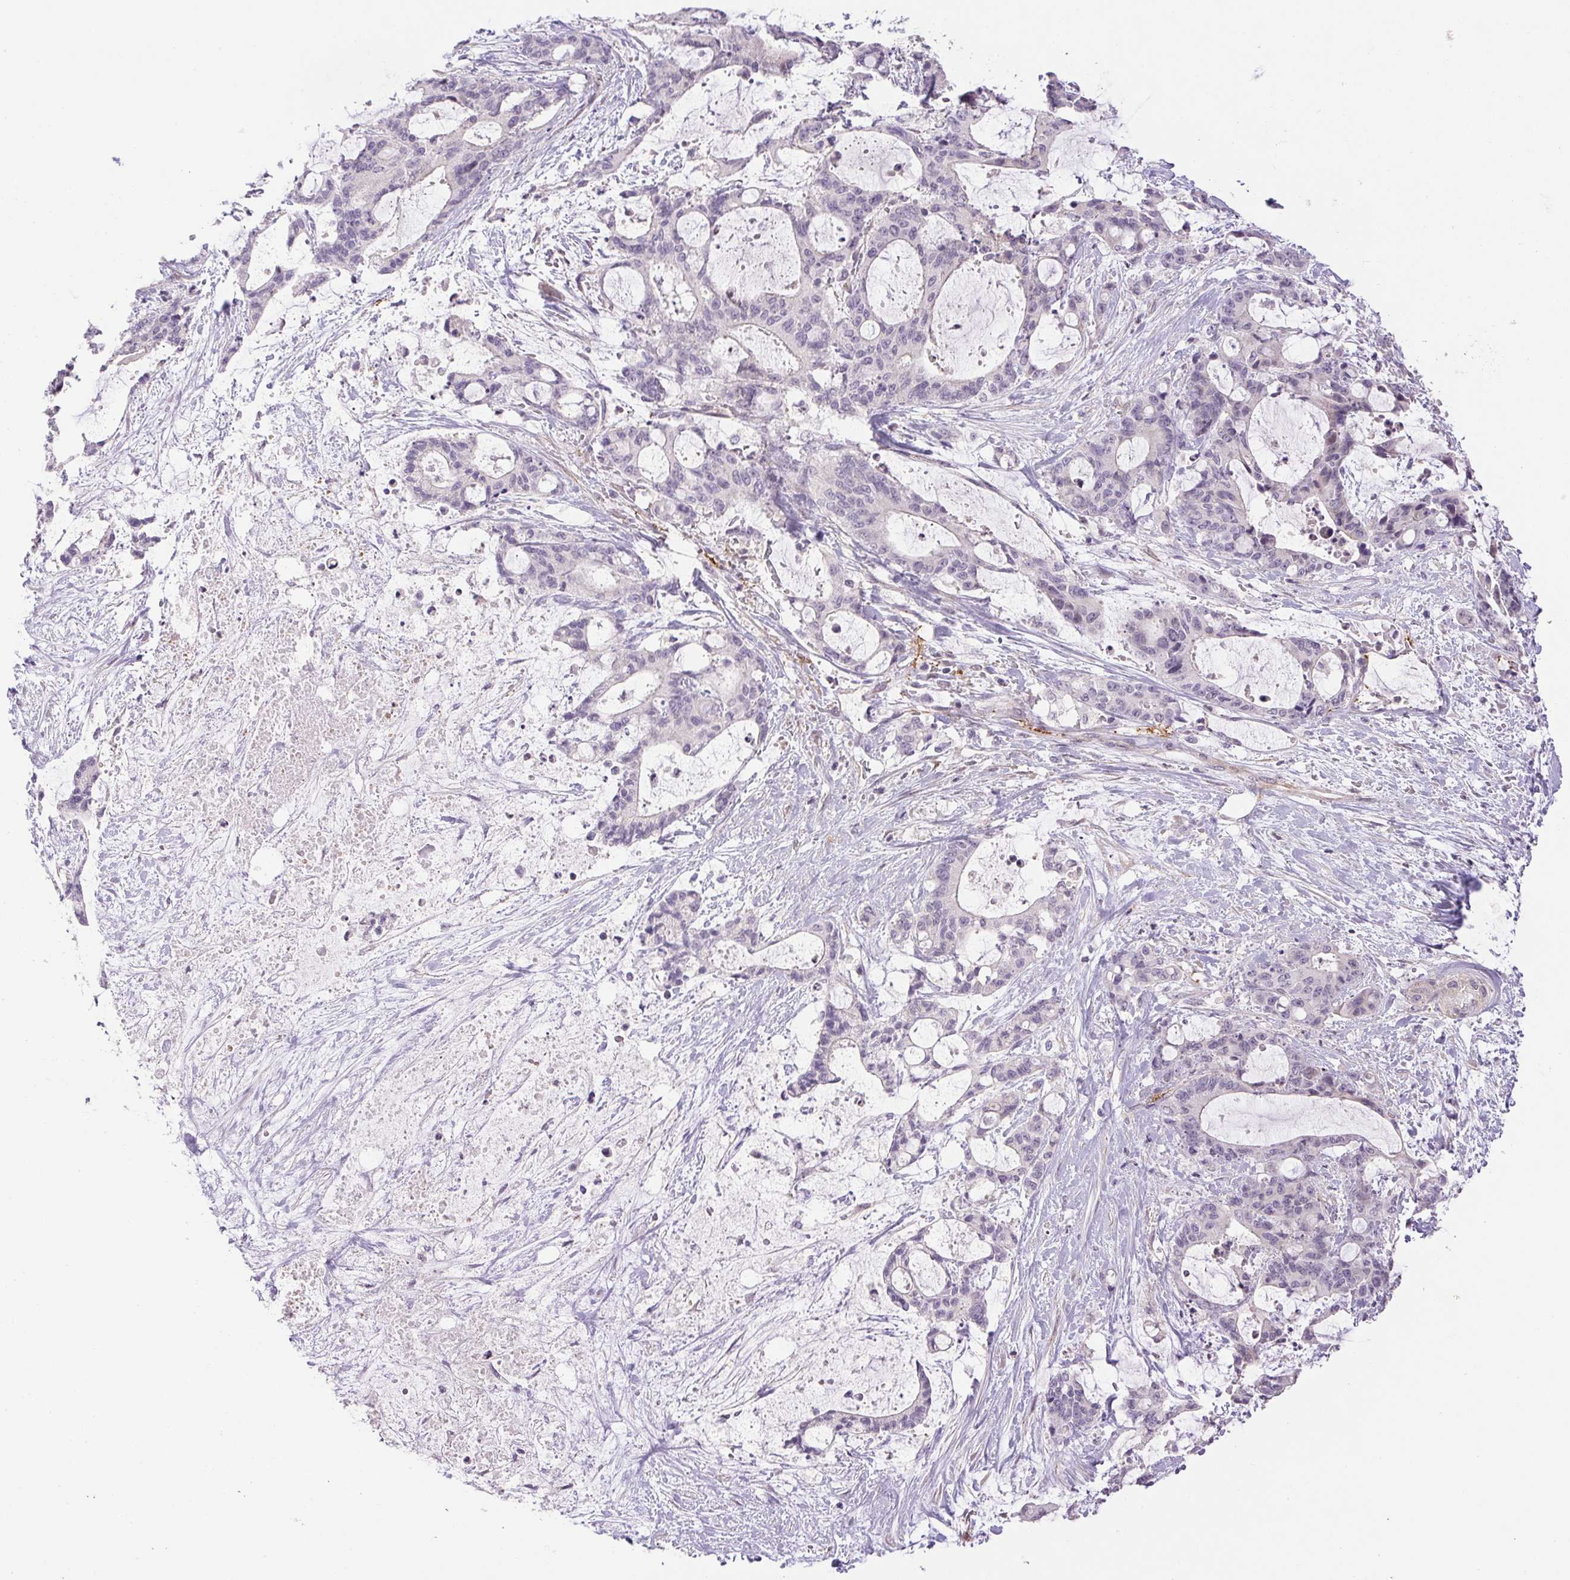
{"staining": {"intensity": "negative", "quantity": "none", "location": "none"}, "tissue": "liver cancer", "cell_type": "Tumor cells", "image_type": "cancer", "snomed": [{"axis": "morphology", "description": "Normal tissue, NOS"}, {"axis": "morphology", "description": "Cholangiocarcinoma"}, {"axis": "topography", "description": "Liver"}, {"axis": "topography", "description": "Peripheral nerve tissue"}], "caption": "Liver cancer was stained to show a protein in brown. There is no significant positivity in tumor cells. (Stains: DAB immunohistochemistry (IHC) with hematoxylin counter stain, Microscopy: brightfield microscopy at high magnification).", "gene": "PRL", "patient": {"sex": "female", "age": 73}}